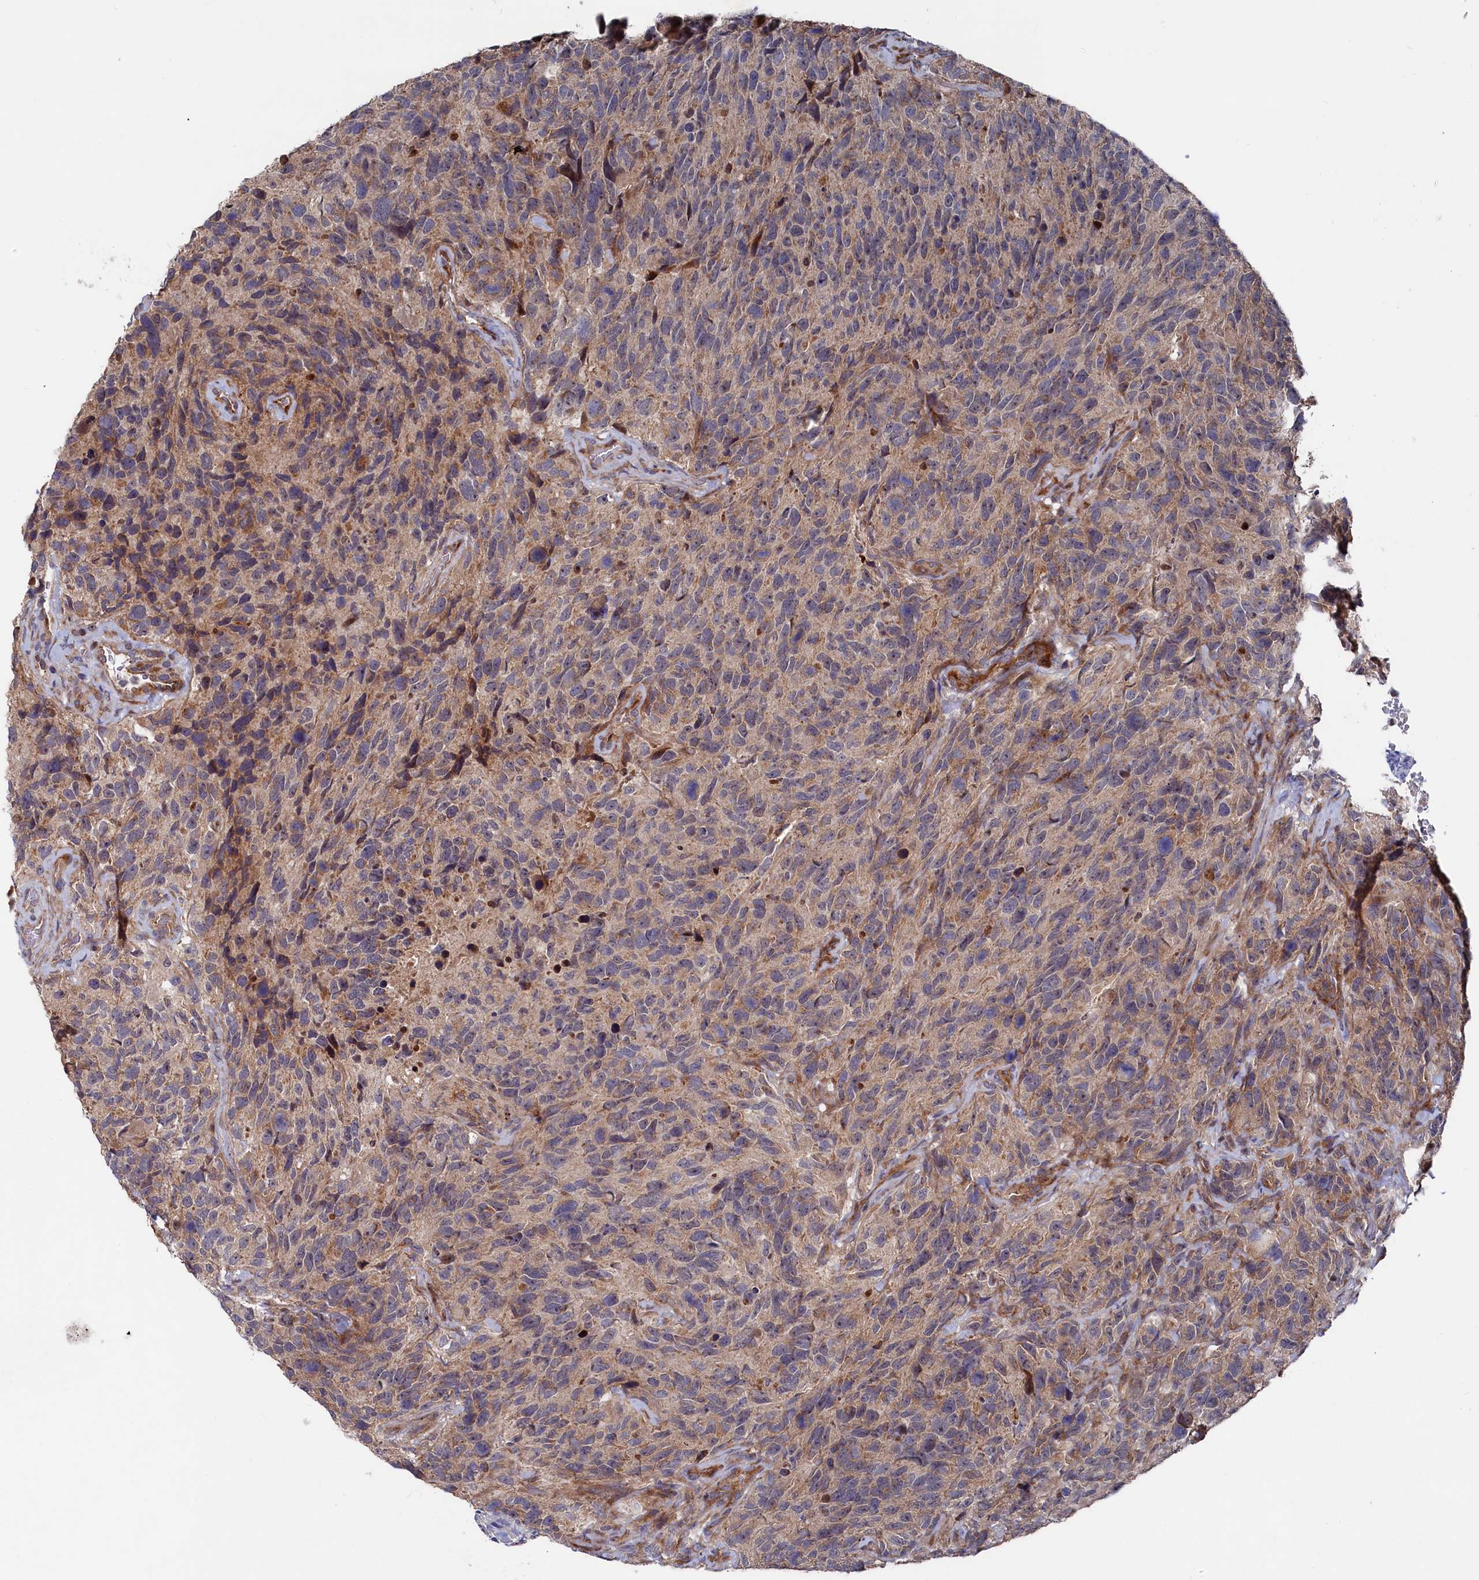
{"staining": {"intensity": "moderate", "quantity": "<25%", "location": "cytoplasmic/membranous"}, "tissue": "glioma", "cell_type": "Tumor cells", "image_type": "cancer", "snomed": [{"axis": "morphology", "description": "Glioma, malignant, High grade"}, {"axis": "topography", "description": "Brain"}], "caption": "Immunohistochemical staining of human malignant glioma (high-grade) reveals low levels of moderate cytoplasmic/membranous positivity in about <25% of tumor cells.", "gene": "SUPV3L1", "patient": {"sex": "male", "age": 69}}